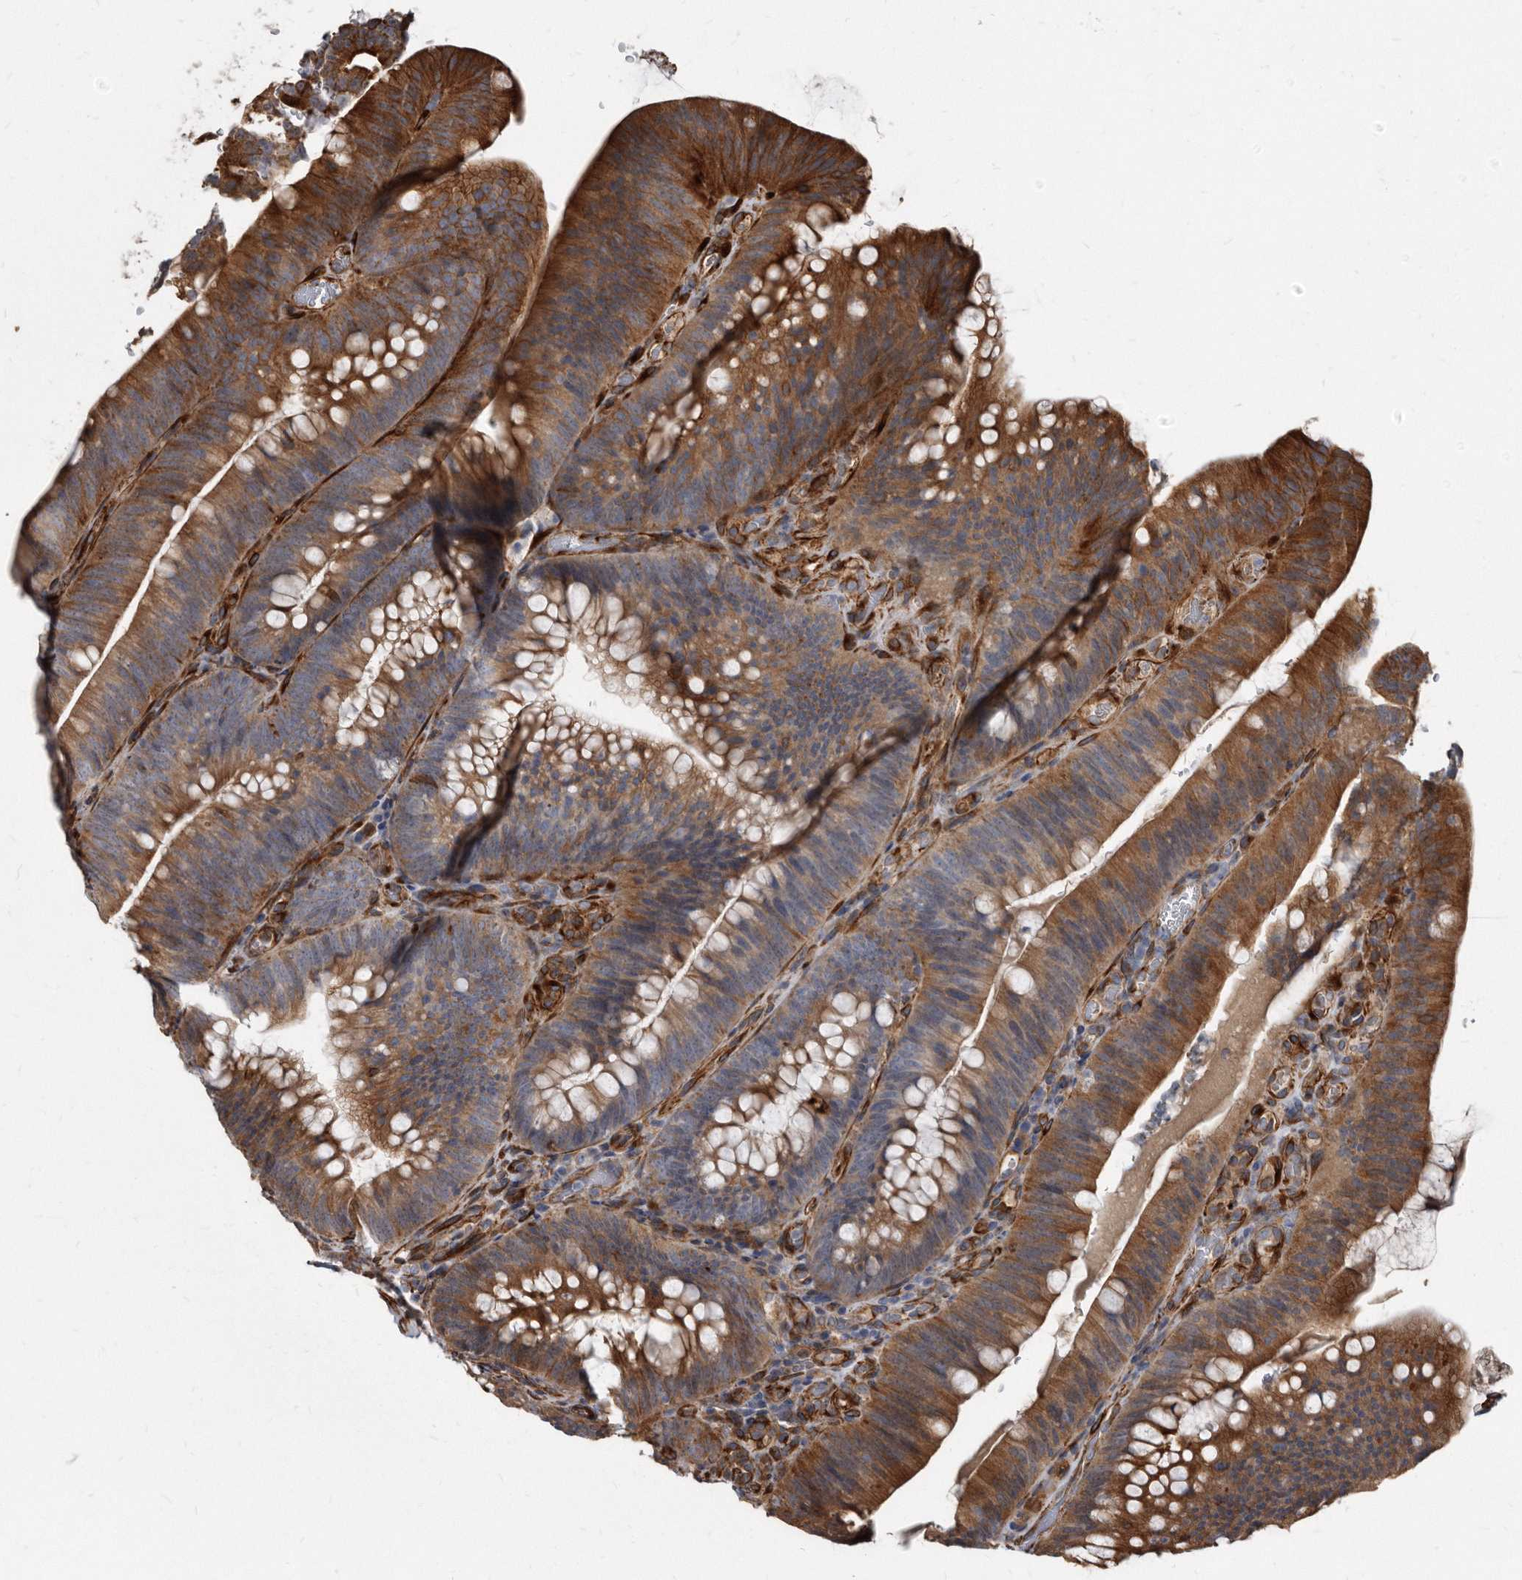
{"staining": {"intensity": "strong", "quantity": "25%-75%", "location": "cytoplasmic/membranous"}, "tissue": "colorectal cancer", "cell_type": "Tumor cells", "image_type": "cancer", "snomed": [{"axis": "morphology", "description": "Normal tissue, NOS"}, {"axis": "topography", "description": "Colon"}], "caption": "The histopathology image reveals a brown stain indicating the presence of a protein in the cytoplasmic/membranous of tumor cells in colorectal cancer.", "gene": "KCTD20", "patient": {"sex": "female", "age": 82}}